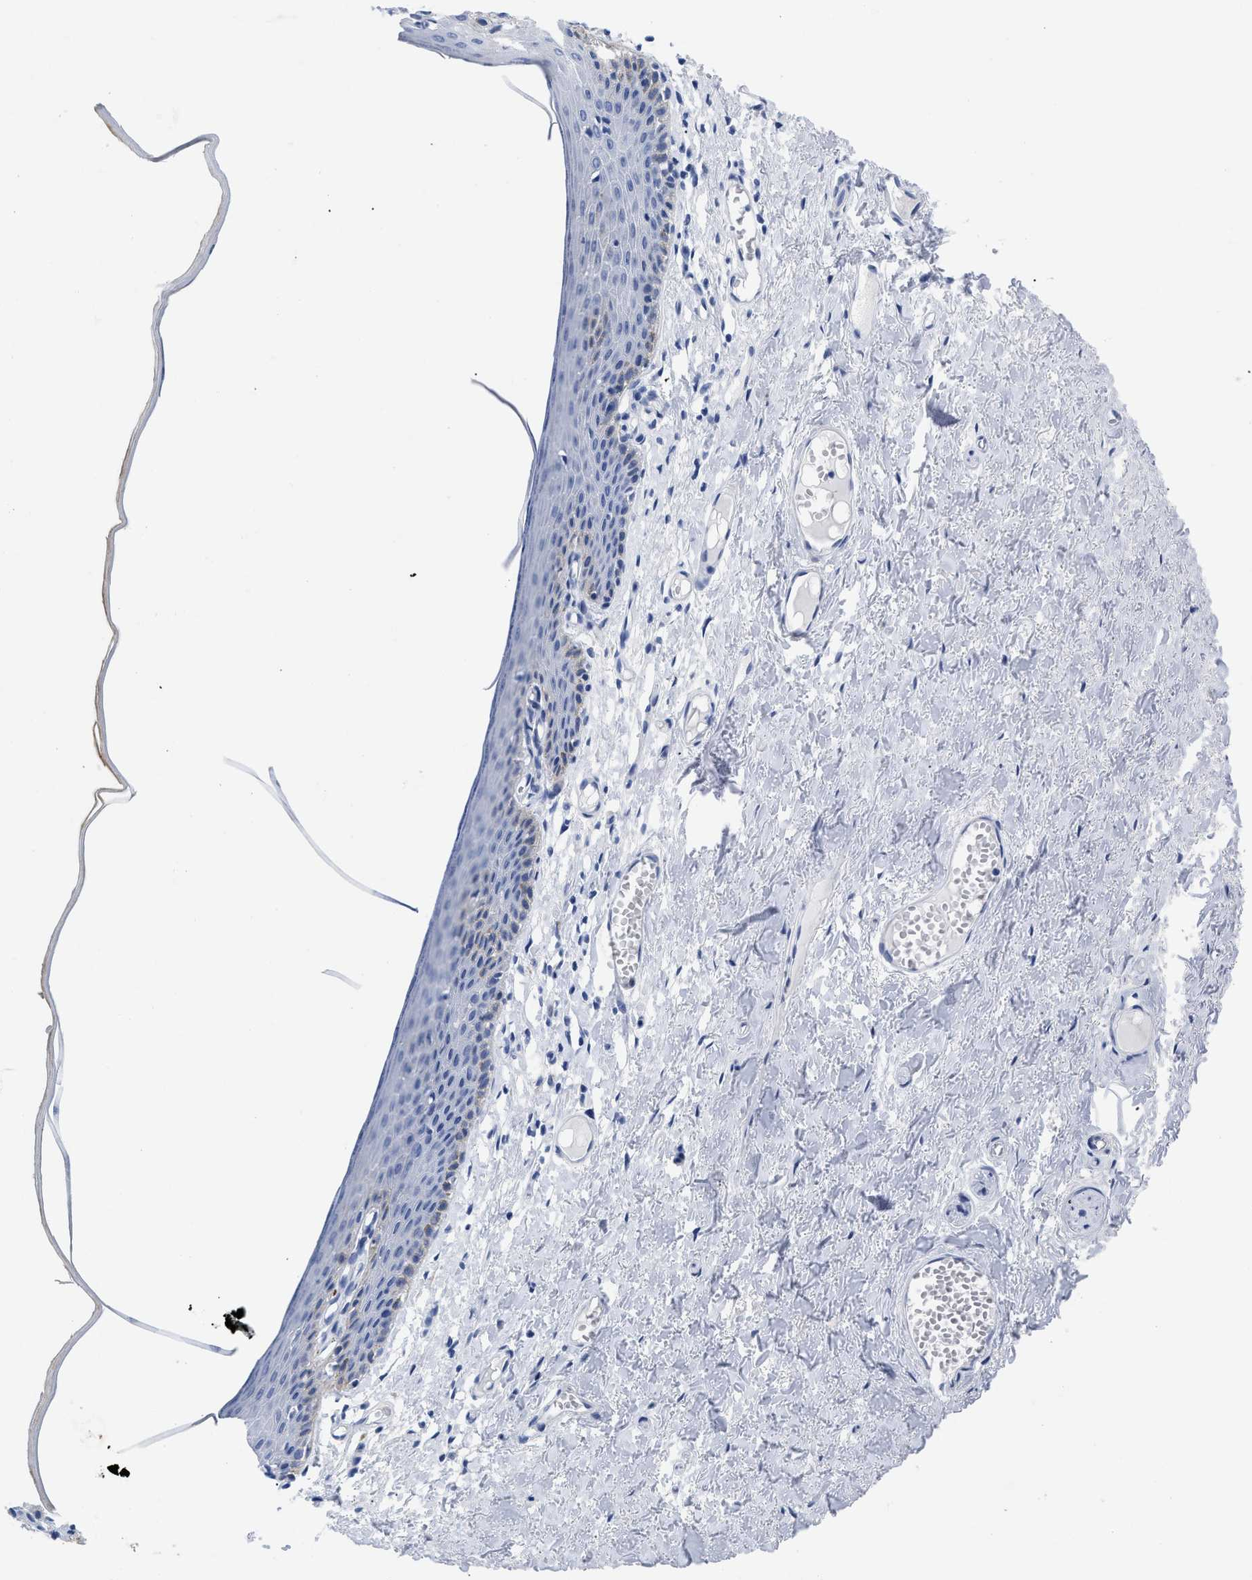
{"staining": {"intensity": "weak", "quantity": "<25%", "location": "cytoplasmic/membranous"}, "tissue": "skin", "cell_type": "Epidermal cells", "image_type": "normal", "snomed": [{"axis": "morphology", "description": "Normal tissue, NOS"}, {"axis": "topography", "description": "Adipose tissue"}, {"axis": "topography", "description": "Vascular tissue"}, {"axis": "topography", "description": "Anal"}, {"axis": "topography", "description": "Peripheral nerve tissue"}], "caption": "Immunohistochemistry (IHC) of normal skin reveals no positivity in epidermal cells.", "gene": "DUSP26", "patient": {"sex": "female", "age": 54}}